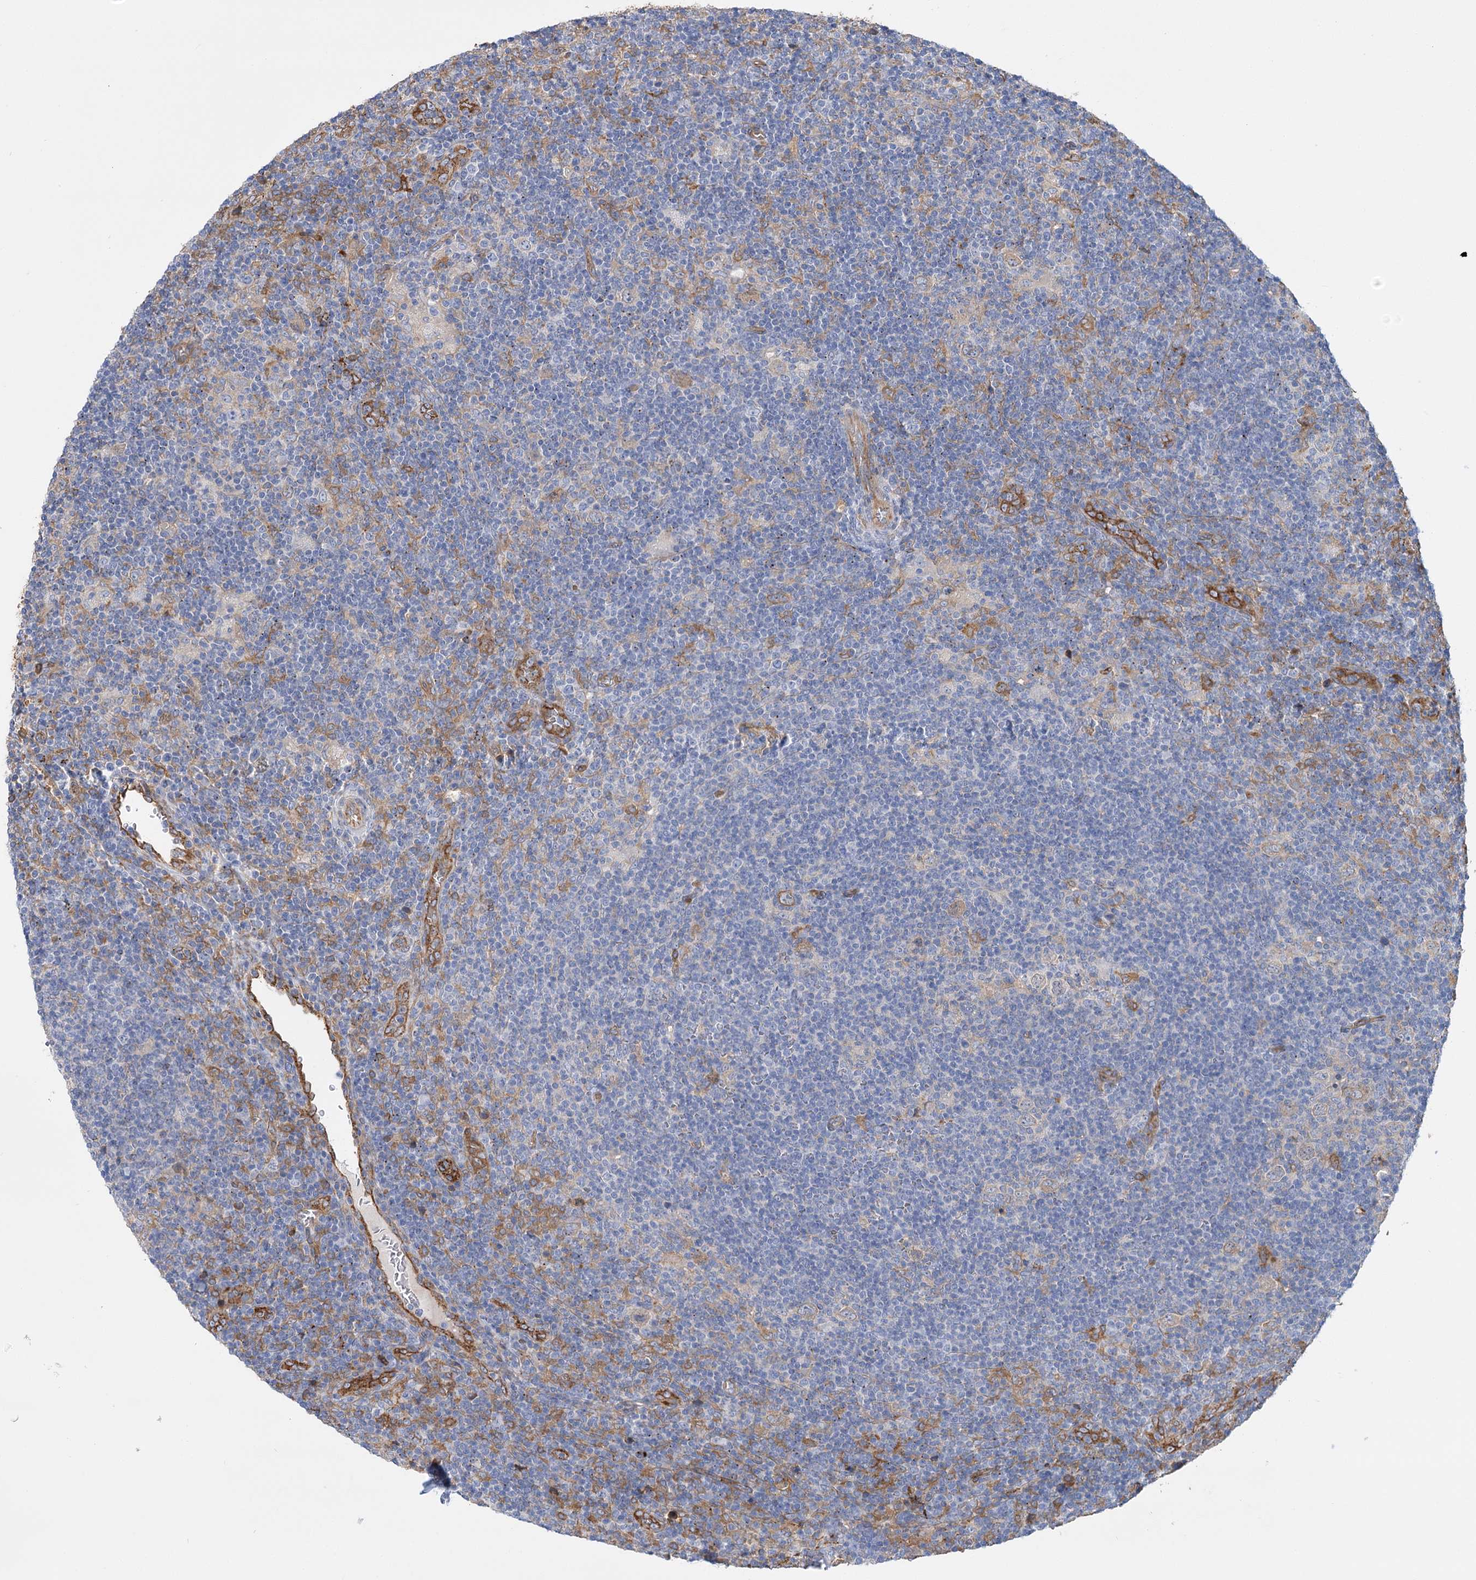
{"staining": {"intensity": "negative", "quantity": "none", "location": "none"}, "tissue": "lymphoma", "cell_type": "Tumor cells", "image_type": "cancer", "snomed": [{"axis": "morphology", "description": "Hodgkin's disease, NOS"}, {"axis": "topography", "description": "Lymph node"}], "caption": "The immunohistochemistry (IHC) histopathology image has no significant staining in tumor cells of Hodgkin's disease tissue.", "gene": "GUSB", "patient": {"sex": "female", "age": 57}}